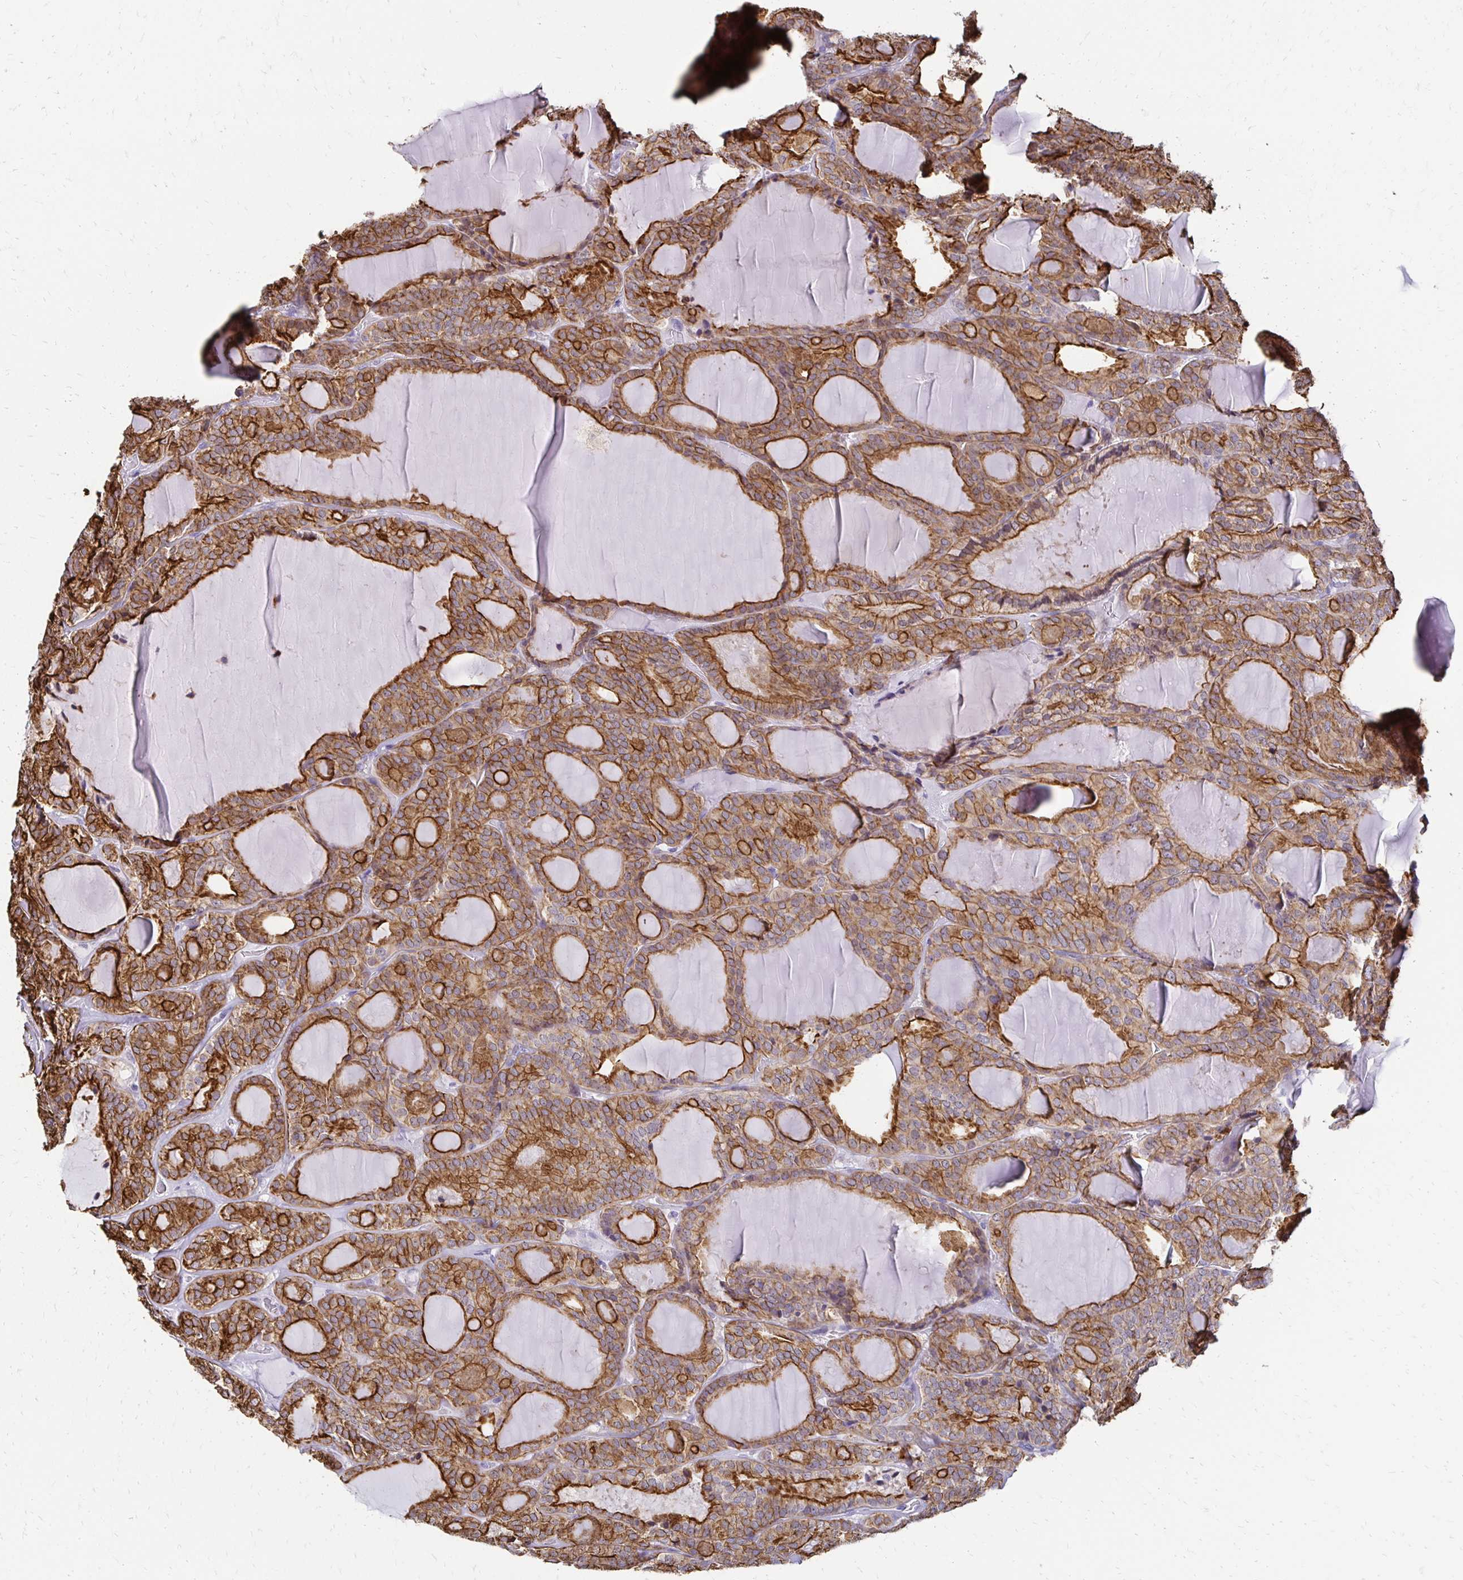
{"staining": {"intensity": "moderate", "quantity": ">75%", "location": "cytoplasmic/membranous"}, "tissue": "thyroid cancer", "cell_type": "Tumor cells", "image_type": "cancer", "snomed": [{"axis": "morphology", "description": "Follicular adenoma carcinoma, NOS"}, {"axis": "topography", "description": "Thyroid gland"}], "caption": "Immunohistochemistry micrograph of thyroid cancer stained for a protein (brown), which reveals medium levels of moderate cytoplasmic/membranous expression in approximately >75% of tumor cells.", "gene": "C1QTNF2", "patient": {"sex": "male", "age": 74}}